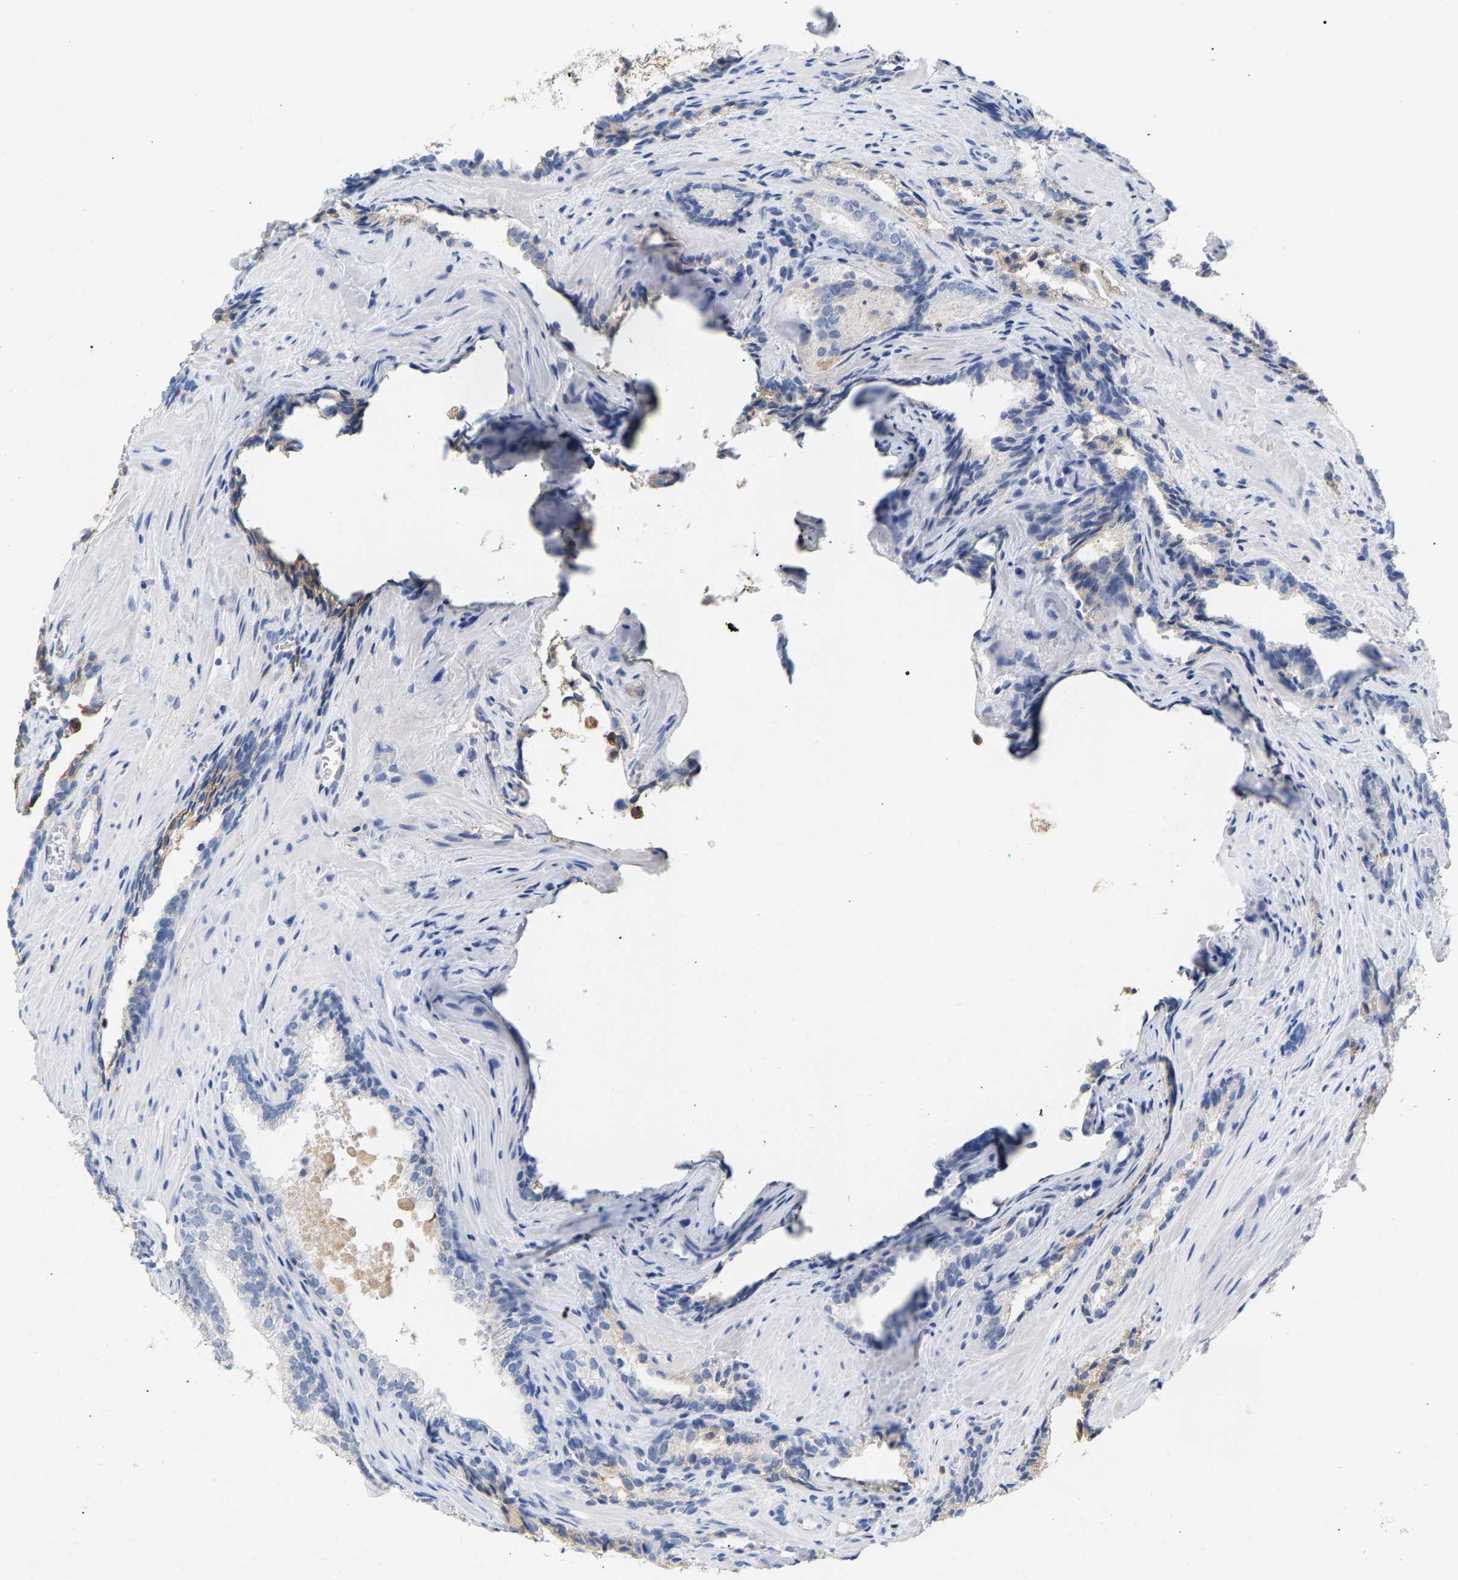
{"staining": {"intensity": "negative", "quantity": "none", "location": "none"}, "tissue": "prostate cancer", "cell_type": "Tumor cells", "image_type": "cancer", "snomed": [{"axis": "morphology", "description": "Adenocarcinoma, Low grade"}, {"axis": "topography", "description": "Prostate"}], "caption": "IHC image of neoplastic tissue: human prostate adenocarcinoma (low-grade) stained with DAB displays no significant protein positivity in tumor cells.", "gene": "APOH", "patient": {"sex": "male", "age": 60}}